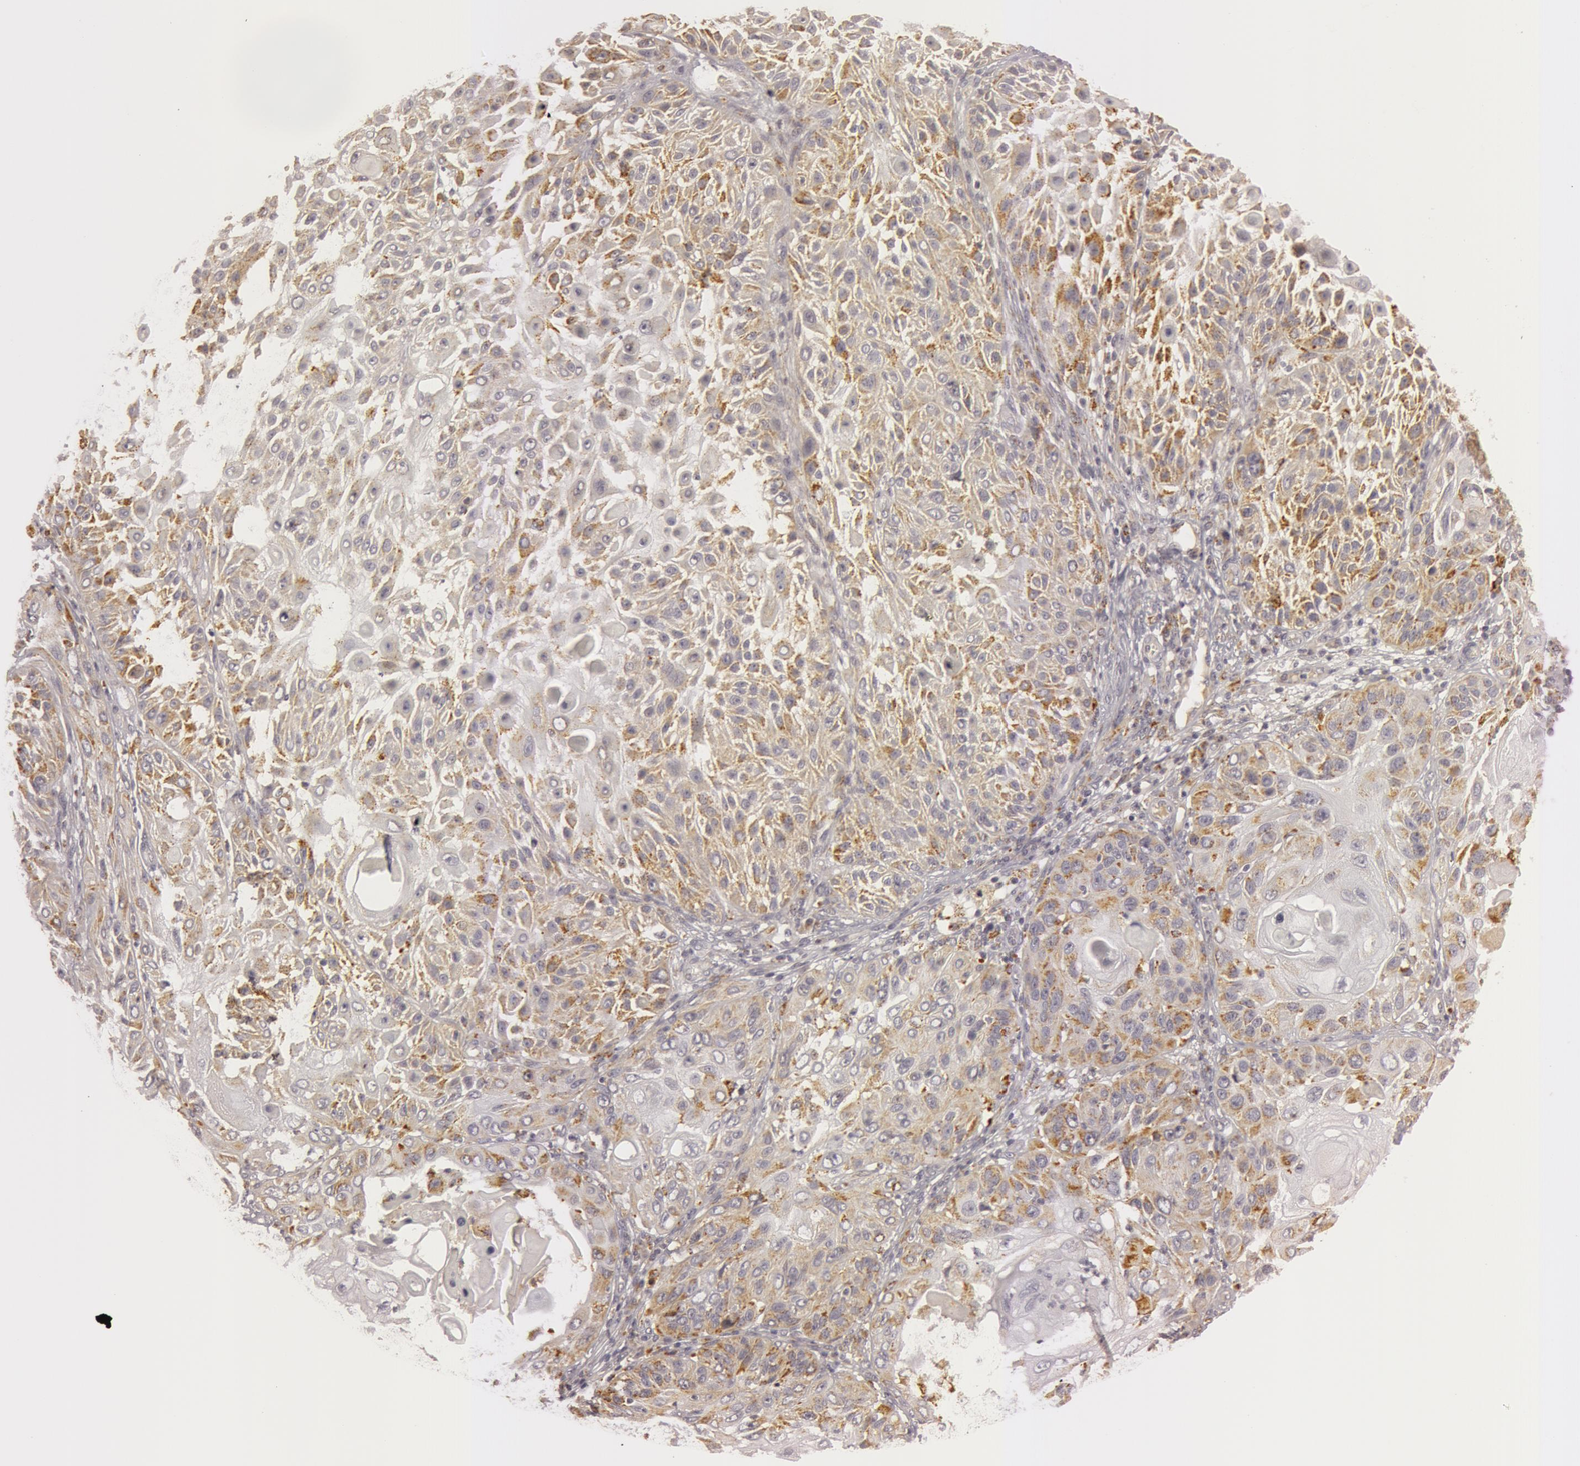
{"staining": {"intensity": "weak", "quantity": ">75%", "location": "cytoplasmic/membranous"}, "tissue": "skin cancer", "cell_type": "Tumor cells", "image_type": "cancer", "snomed": [{"axis": "morphology", "description": "Squamous cell carcinoma, NOS"}, {"axis": "topography", "description": "Skin"}], "caption": "Immunohistochemical staining of skin cancer (squamous cell carcinoma) reveals low levels of weak cytoplasmic/membranous protein staining in about >75% of tumor cells.", "gene": "C7", "patient": {"sex": "female", "age": 89}}